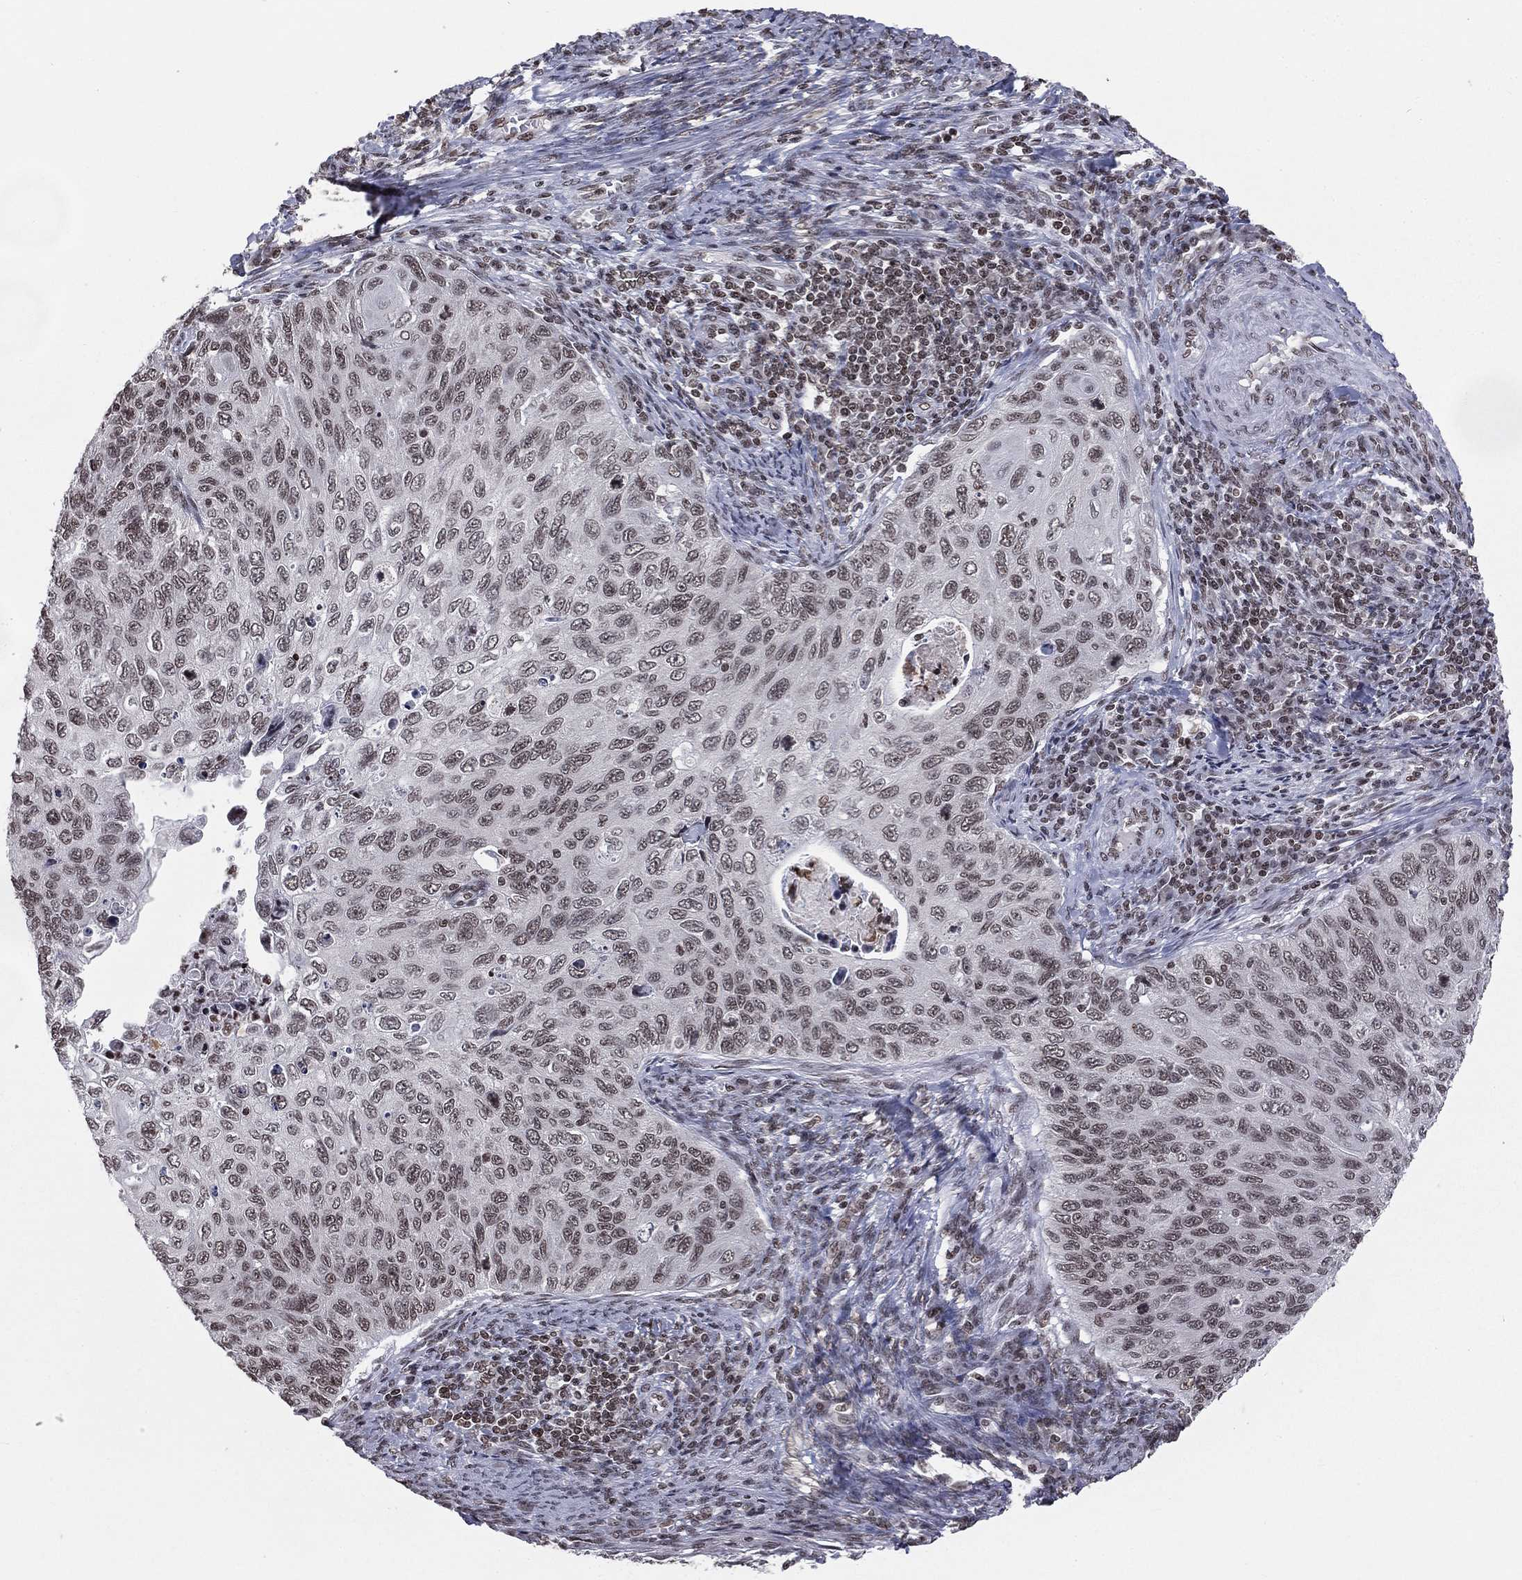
{"staining": {"intensity": "moderate", "quantity": ">75%", "location": "nuclear"}, "tissue": "cervical cancer", "cell_type": "Tumor cells", "image_type": "cancer", "snomed": [{"axis": "morphology", "description": "Squamous cell carcinoma, NOS"}, {"axis": "topography", "description": "Cervix"}], "caption": "Cervical cancer (squamous cell carcinoma) was stained to show a protein in brown. There is medium levels of moderate nuclear expression in about >75% of tumor cells. (DAB IHC with brightfield microscopy, high magnification).", "gene": "RFX7", "patient": {"sex": "female", "age": 70}}